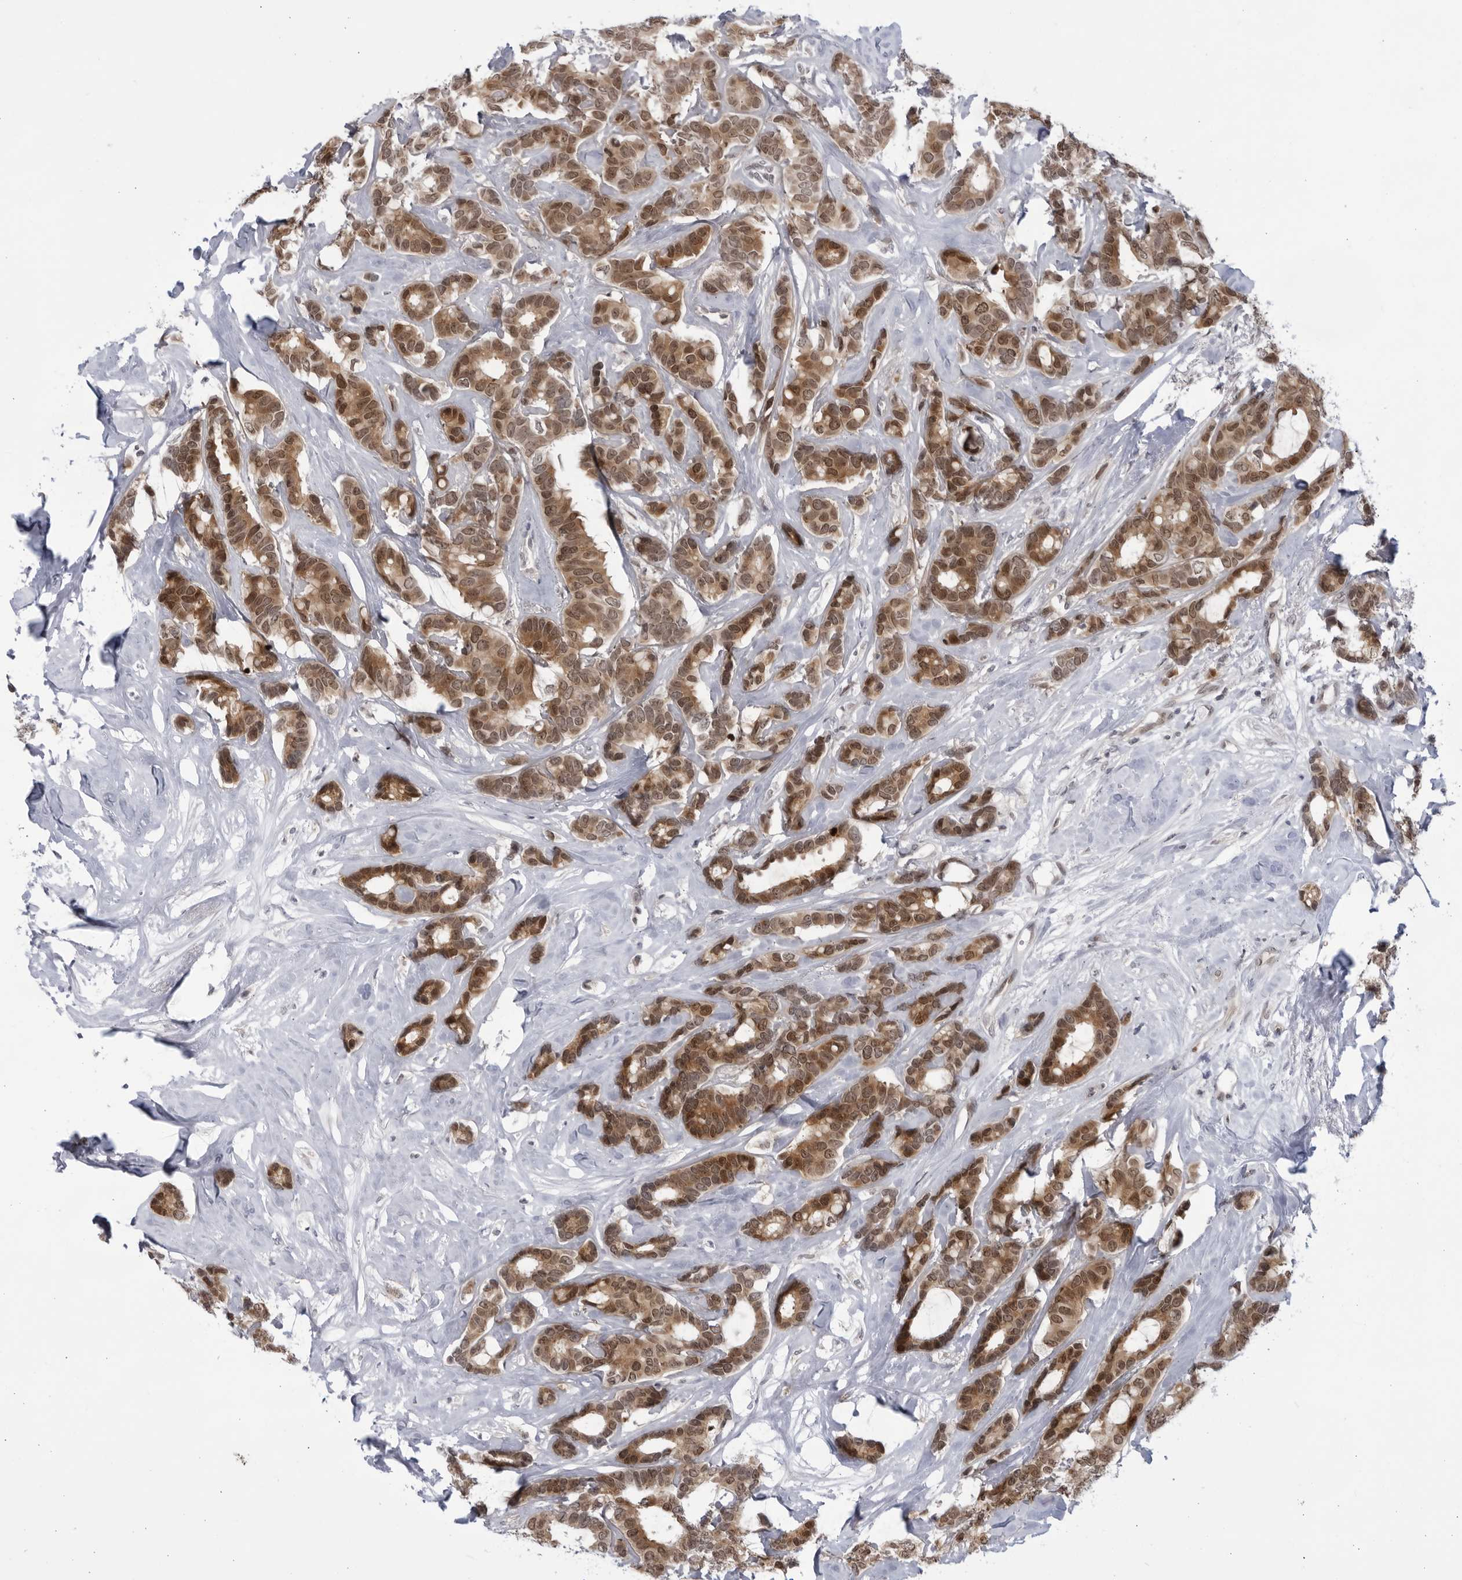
{"staining": {"intensity": "moderate", "quantity": ">75%", "location": "cytoplasmic/membranous,nuclear"}, "tissue": "breast cancer", "cell_type": "Tumor cells", "image_type": "cancer", "snomed": [{"axis": "morphology", "description": "Duct carcinoma"}, {"axis": "topography", "description": "Breast"}], "caption": "A brown stain labels moderate cytoplasmic/membranous and nuclear expression of a protein in human breast infiltrating ductal carcinoma tumor cells.", "gene": "ITGB3BP", "patient": {"sex": "female", "age": 87}}